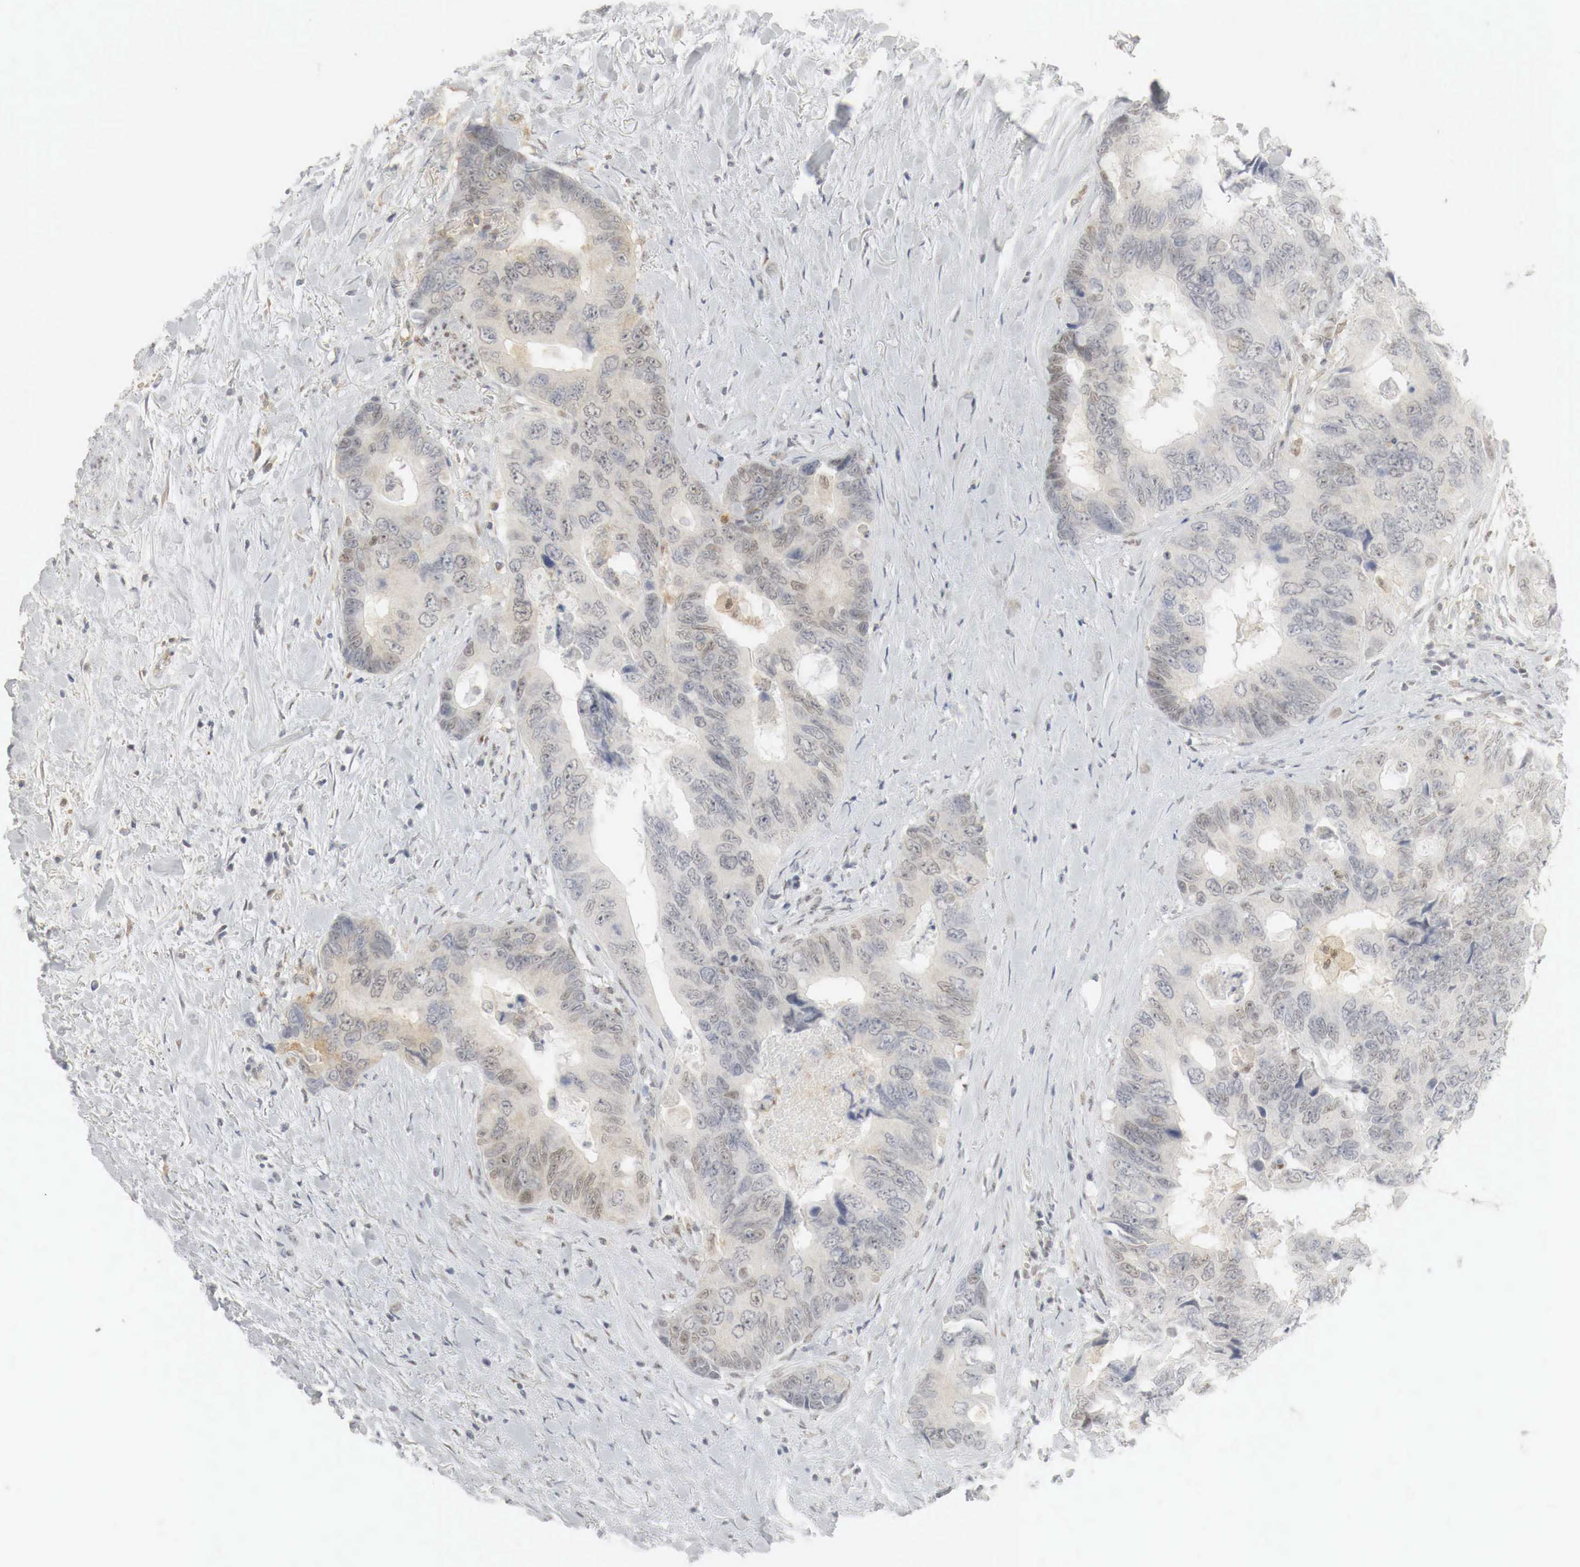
{"staining": {"intensity": "moderate", "quantity": "<25%", "location": "cytoplasmic/membranous,nuclear"}, "tissue": "colorectal cancer", "cell_type": "Tumor cells", "image_type": "cancer", "snomed": [{"axis": "morphology", "description": "Adenocarcinoma, NOS"}, {"axis": "topography", "description": "Rectum"}], "caption": "Immunohistochemistry (IHC) of human adenocarcinoma (colorectal) displays low levels of moderate cytoplasmic/membranous and nuclear staining in approximately <25% of tumor cells.", "gene": "MYC", "patient": {"sex": "female", "age": 67}}